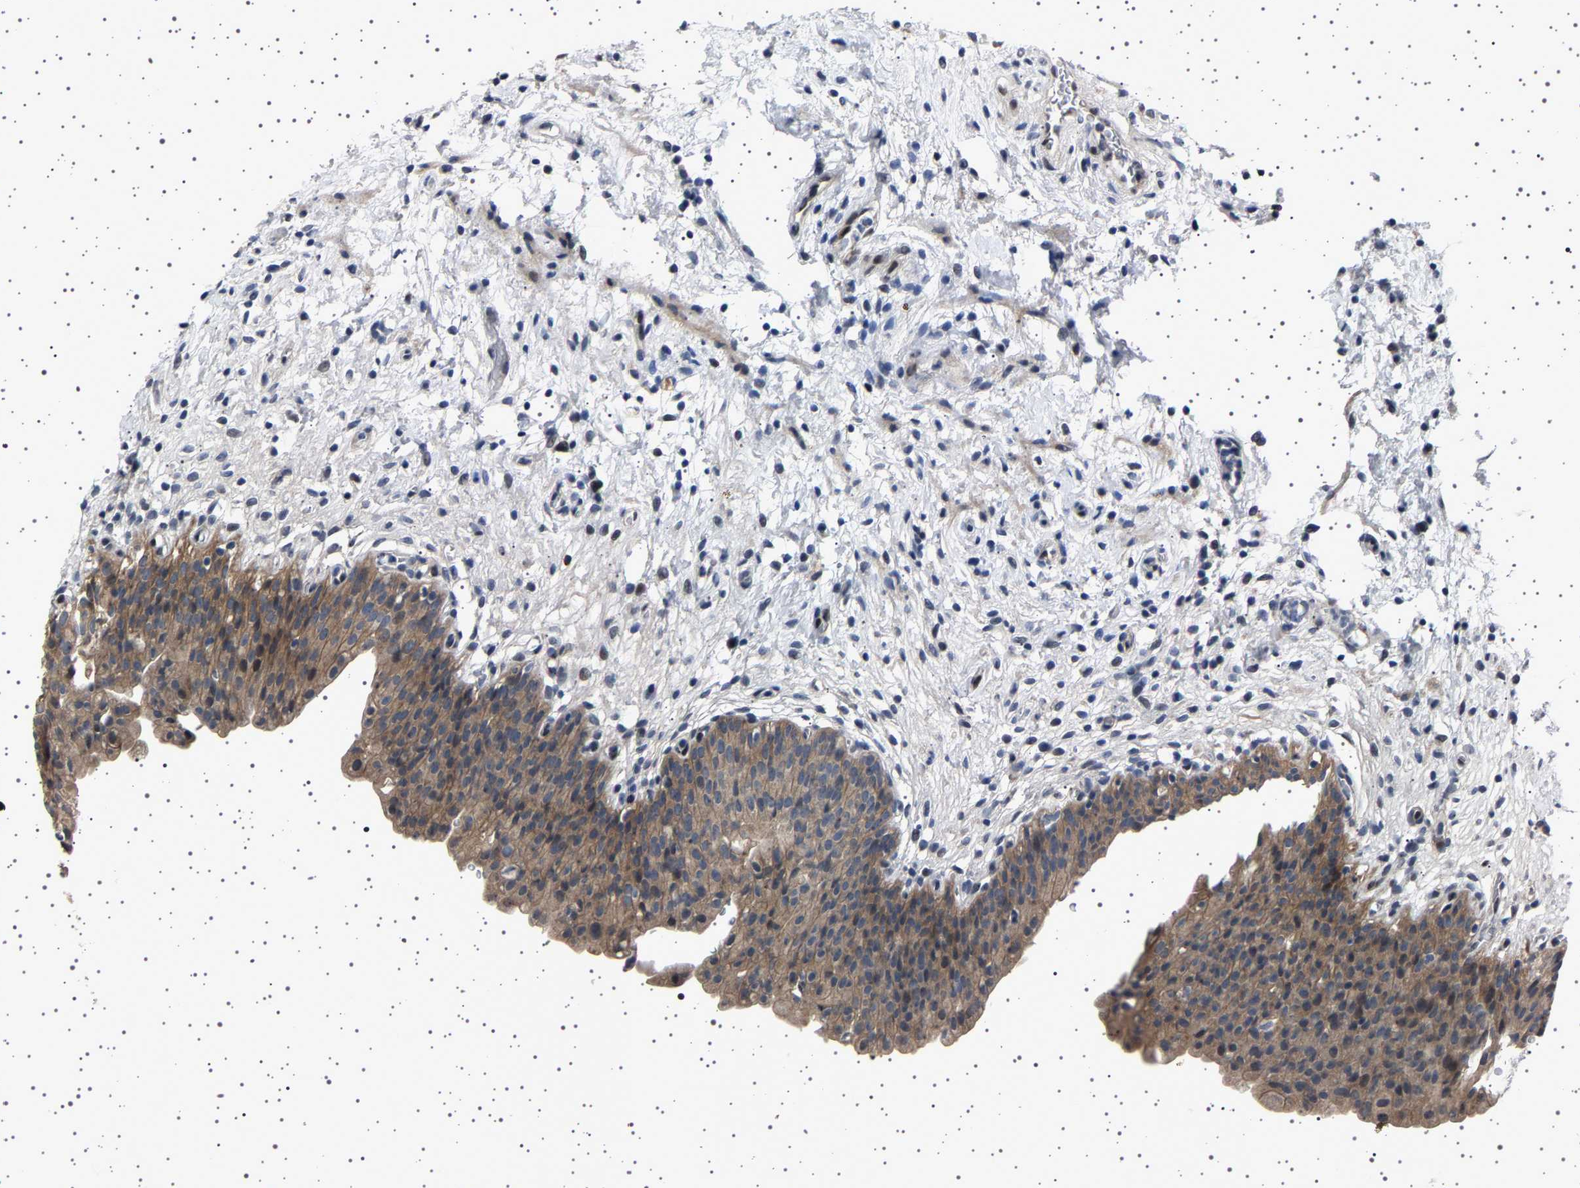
{"staining": {"intensity": "moderate", "quantity": ">75%", "location": "cytoplasmic/membranous"}, "tissue": "urinary bladder", "cell_type": "Urothelial cells", "image_type": "normal", "snomed": [{"axis": "morphology", "description": "Normal tissue, NOS"}, {"axis": "topography", "description": "Urinary bladder"}], "caption": "Protein staining of normal urinary bladder reveals moderate cytoplasmic/membranous staining in approximately >75% of urothelial cells.", "gene": "PAK5", "patient": {"sex": "male", "age": 37}}